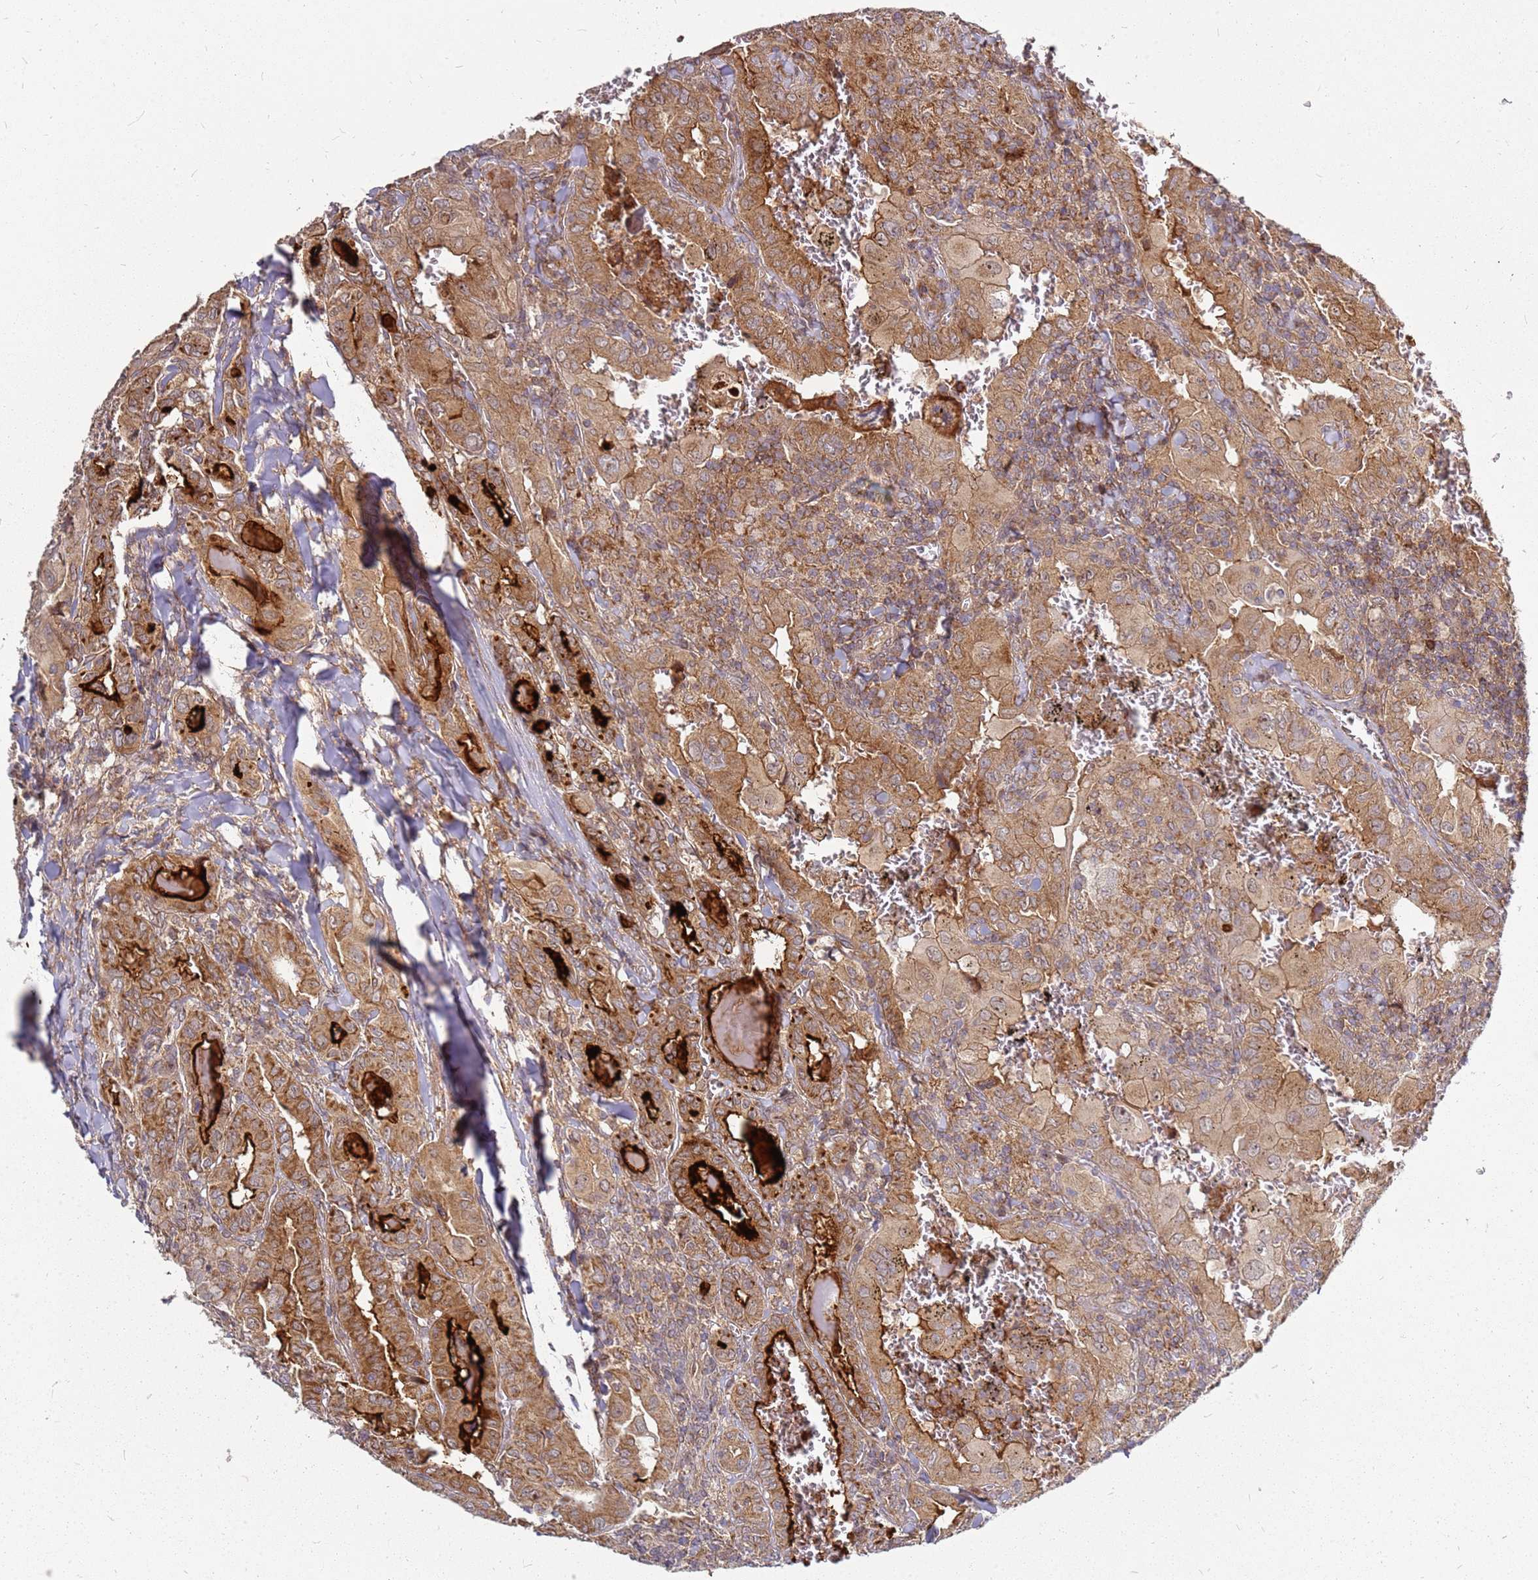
{"staining": {"intensity": "moderate", "quantity": ">75%", "location": "cytoplasmic/membranous"}, "tissue": "thyroid cancer", "cell_type": "Tumor cells", "image_type": "cancer", "snomed": [{"axis": "morphology", "description": "Papillary adenocarcinoma, NOS"}, {"axis": "topography", "description": "Thyroid gland"}], "caption": "DAB (3,3'-diaminobenzidine) immunohistochemical staining of thyroid cancer (papillary adenocarcinoma) demonstrates moderate cytoplasmic/membranous protein expression in approximately >75% of tumor cells.", "gene": "CCDC159", "patient": {"sex": "female", "age": 72}}